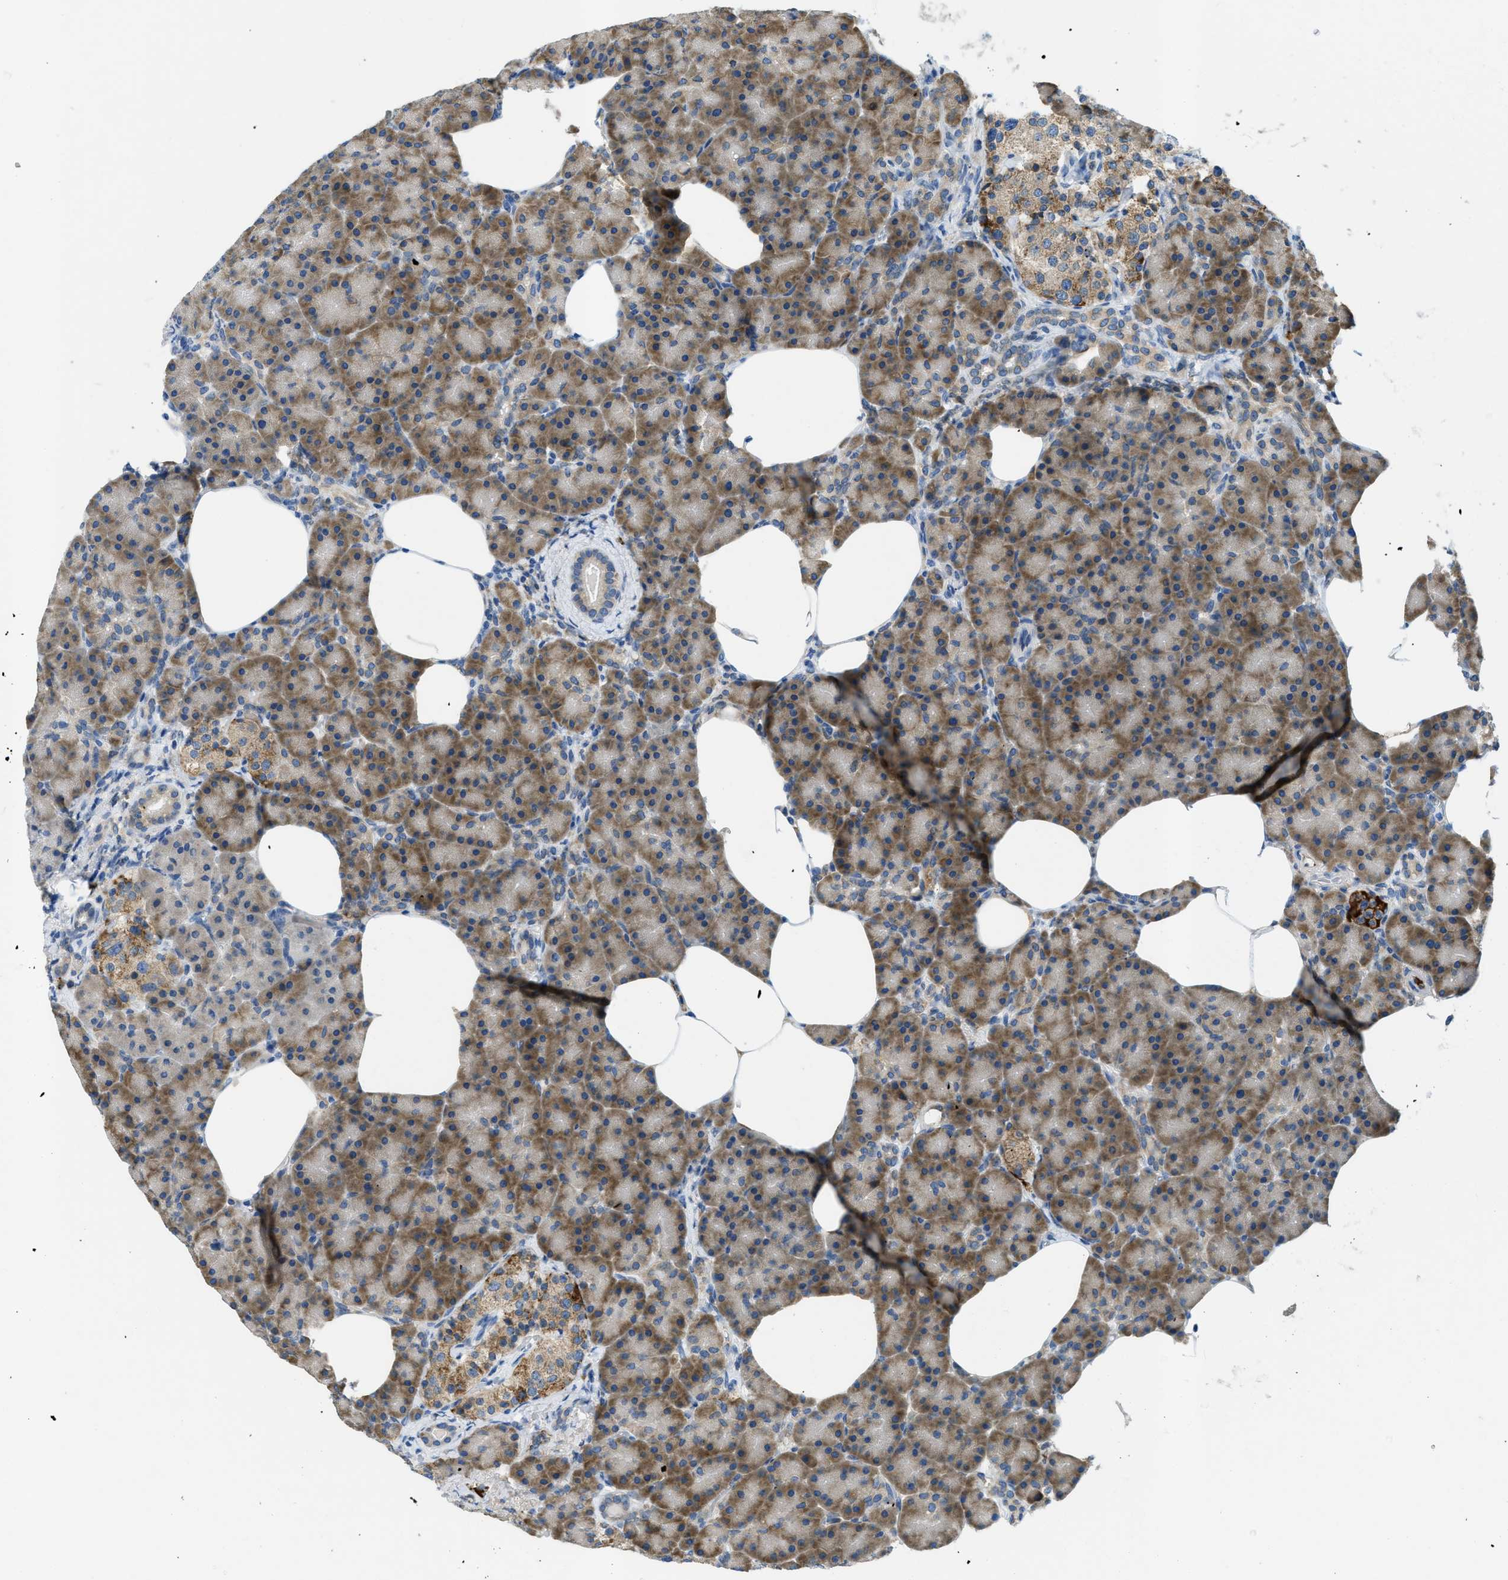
{"staining": {"intensity": "moderate", "quantity": ">75%", "location": "cytoplasmic/membranous"}, "tissue": "pancreas", "cell_type": "Exocrine glandular cells", "image_type": "normal", "snomed": [{"axis": "morphology", "description": "Normal tissue, NOS"}, {"axis": "topography", "description": "Pancreas"}], "caption": "Pancreas stained with a brown dye reveals moderate cytoplasmic/membranous positive expression in approximately >75% of exocrine glandular cells.", "gene": "MPDU1", "patient": {"sex": "female", "age": 70}}